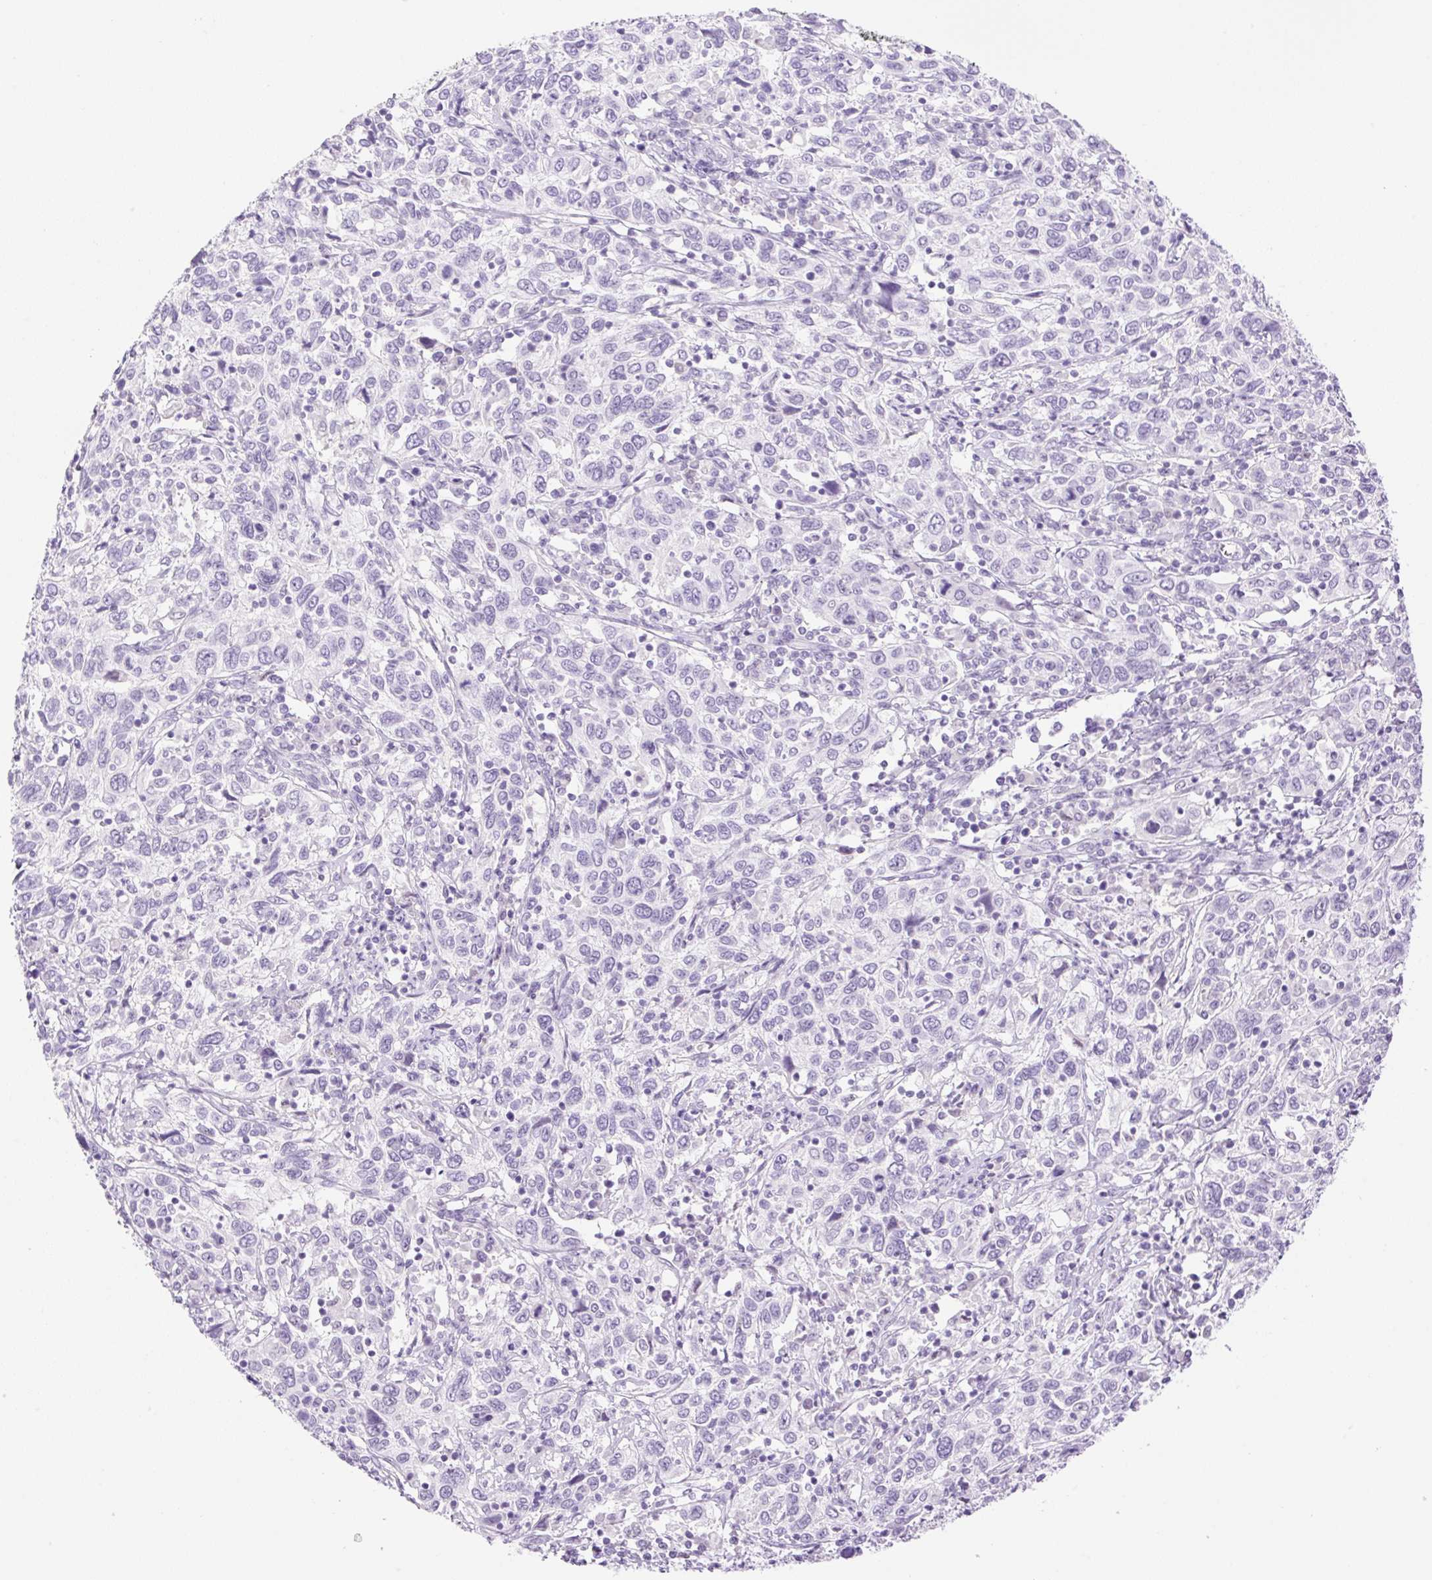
{"staining": {"intensity": "negative", "quantity": "none", "location": "none"}, "tissue": "cervical cancer", "cell_type": "Tumor cells", "image_type": "cancer", "snomed": [{"axis": "morphology", "description": "Squamous cell carcinoma, NOS"}, {"axis": "topography", "description": "Cervix"}], "caption": "Tumor cells show no significant positivity in cervical cancer. (DAB immunohistochemistry (IHC) with hematoxylin counter stain).", "gene": "SP140L", "patient": {"sex": "female", "age": 46}}